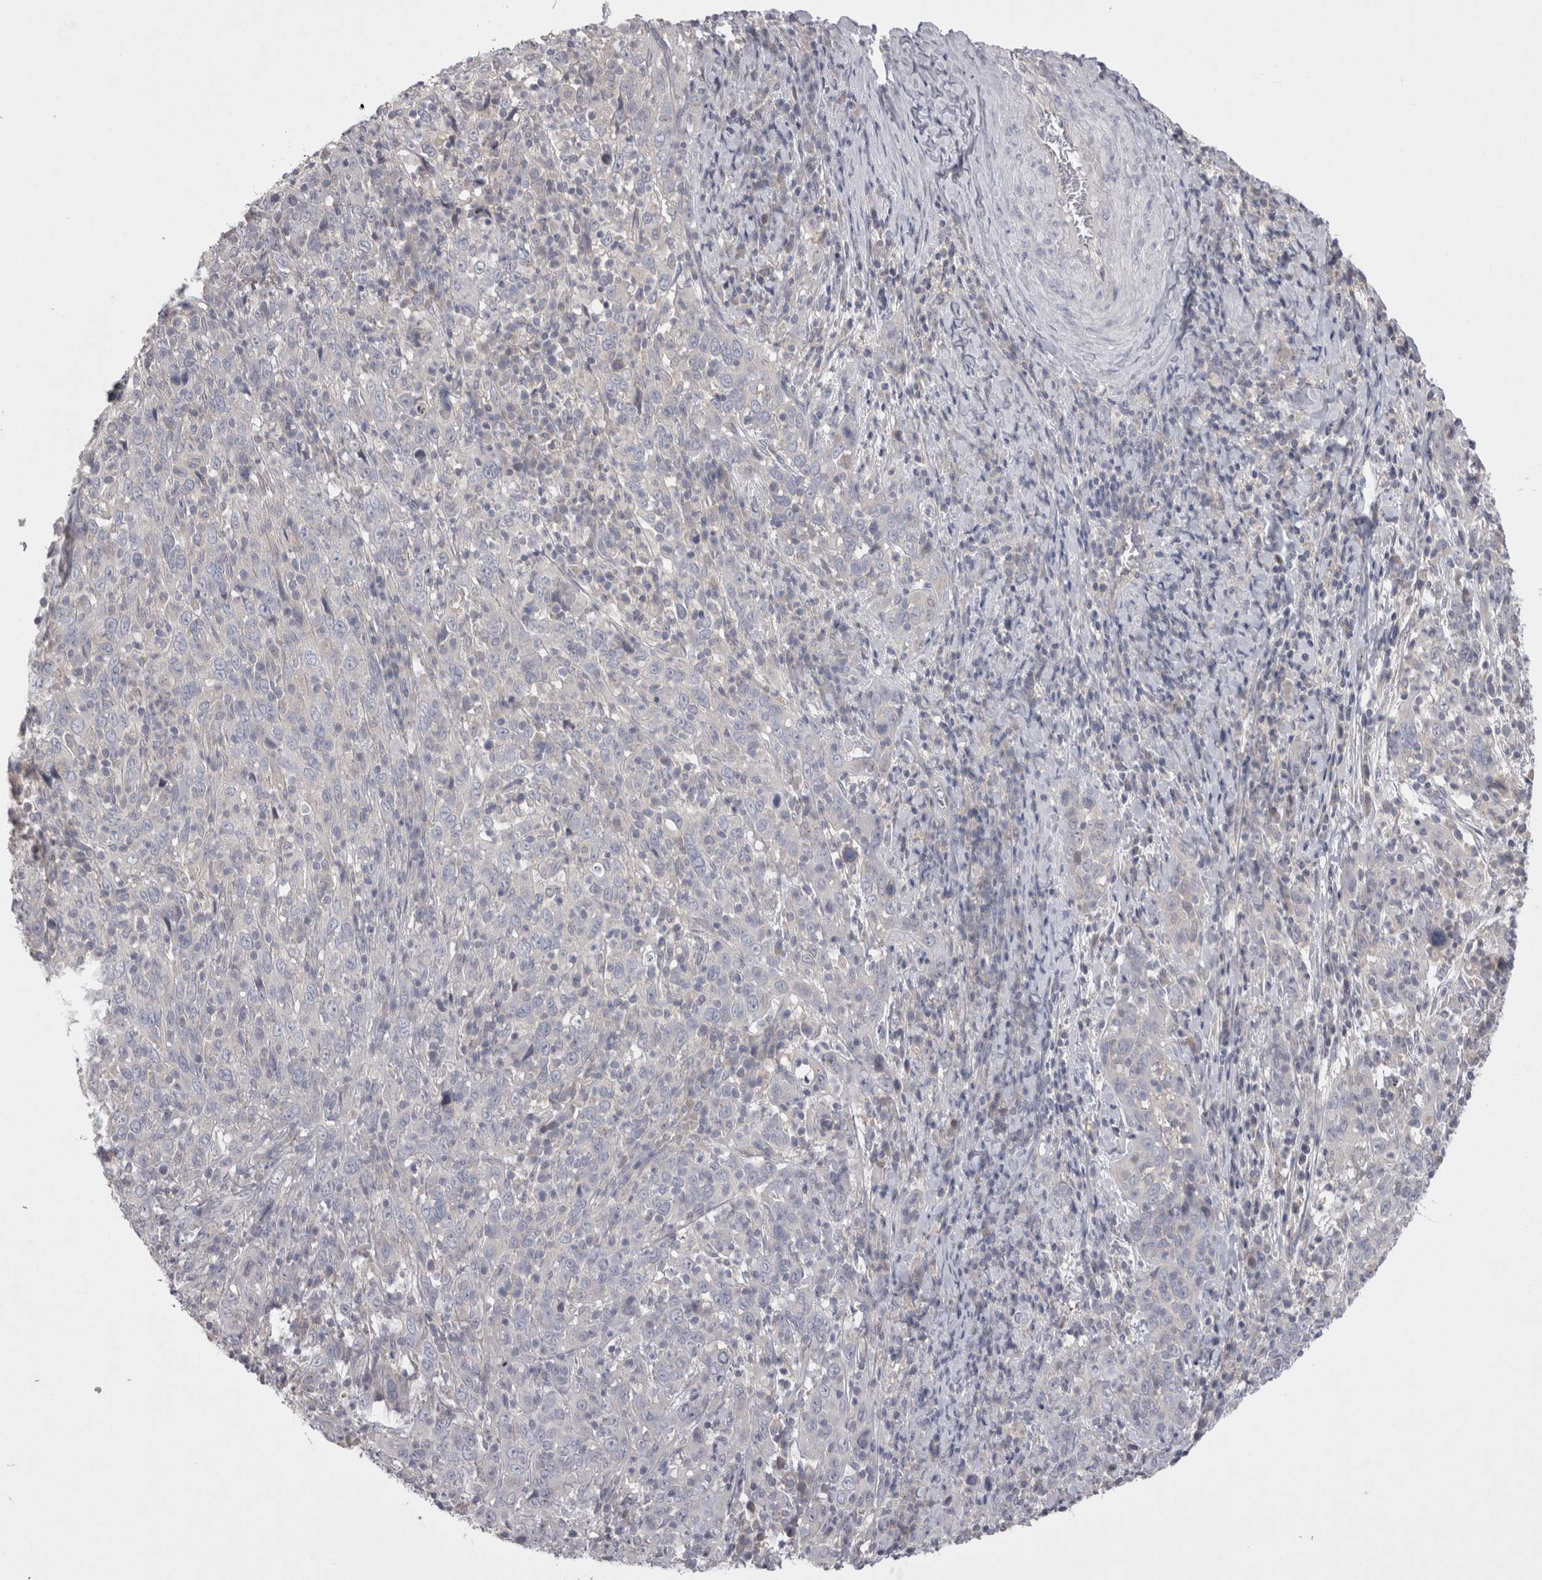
{"staining": {"intensity": "negative", "quantity": "none", "location": "none"}, "tissue": "cervical cancer", "cell_type": "Tumor cells", "image_type": "cancer", "snomed": [{"axis": "morphology", "description": "Squamous cell carcinoma, NOS"}, {"axis": "topography", "description": "Cervix"}], "caption": "Squamous cell carcinoma (cervical) was stained to show a protein in brown. There is no significant staining in tumor cells. Brightfield microscopy of immunohistochemistry (IHC) stained with DAB (brown) and hematoxylin (blue), captured at high magnification.", "gene": "LRRC40", "patient": {"sex": "female", "age": 46}}